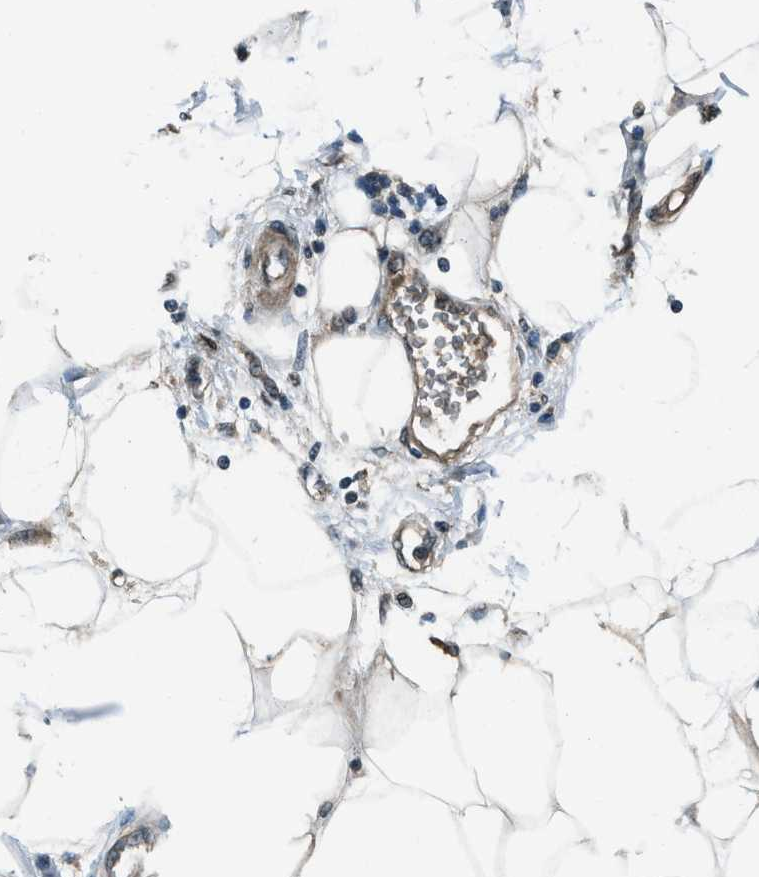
{"staining": {"intensity": "moderate", "quantity": ">75%", "location": "cytoplasmic/membranous"}, "tissue": "adipose tissue", "cell_type": "Adipocytes", "image_type": "normal", "snomed": [{"axis": "morphology", "description": "Normal tissue, NOS"}, {"axis": "morphology", "description": "Adenocarcinoma, NOS"}, {"axis": "topography", "description": "Duodenum"}, {"axis": "topography", "description": "Peripheral nerve tissue"}], "caption": "The photomicrograph shows staining of unremarkable adipose tissue, revealing moderate cytoplasmic/membranous protein positivity (brown color) within adipocytes.", "gene": "SVIL", "patient": {"sex": "female", "age": 60}}